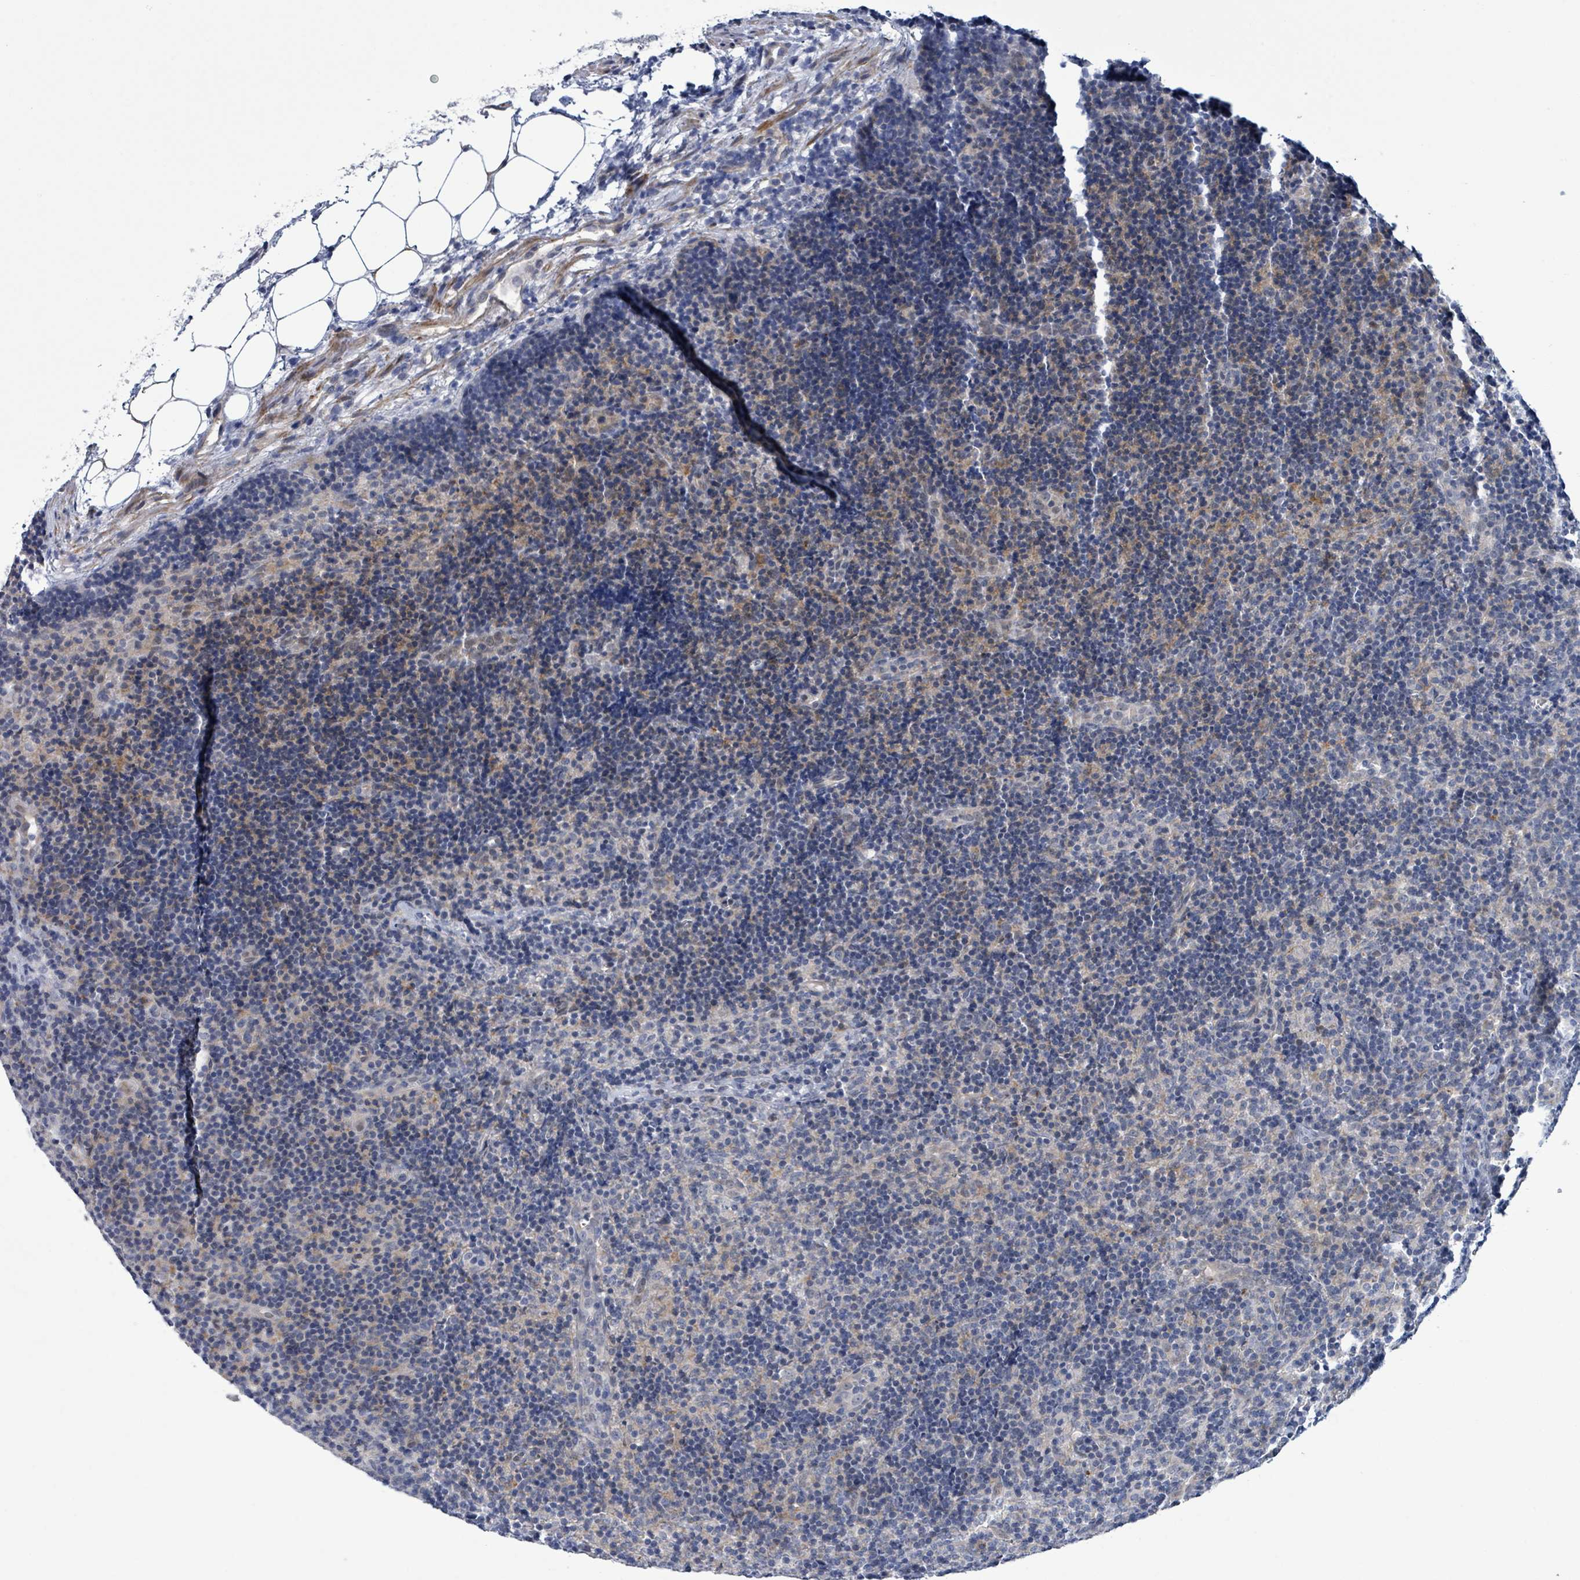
{"staining": {"intensity": "negative", "quantity": "none", "location": "none"}, "tissue": "lymph node", "cell_type": "Germinal center cells", "image_type": "normal", "snomed": [{"axis": "morphology", "description": "Normal tissue, NOS"}, {"axis": "topography", "description": "Lymph node"}], "caption": "Germinal center cells are negative for protein expression in unremarkable human lymph node.", "gene": "C9orf152", "patient": {"sex": "female", "age": 30}}